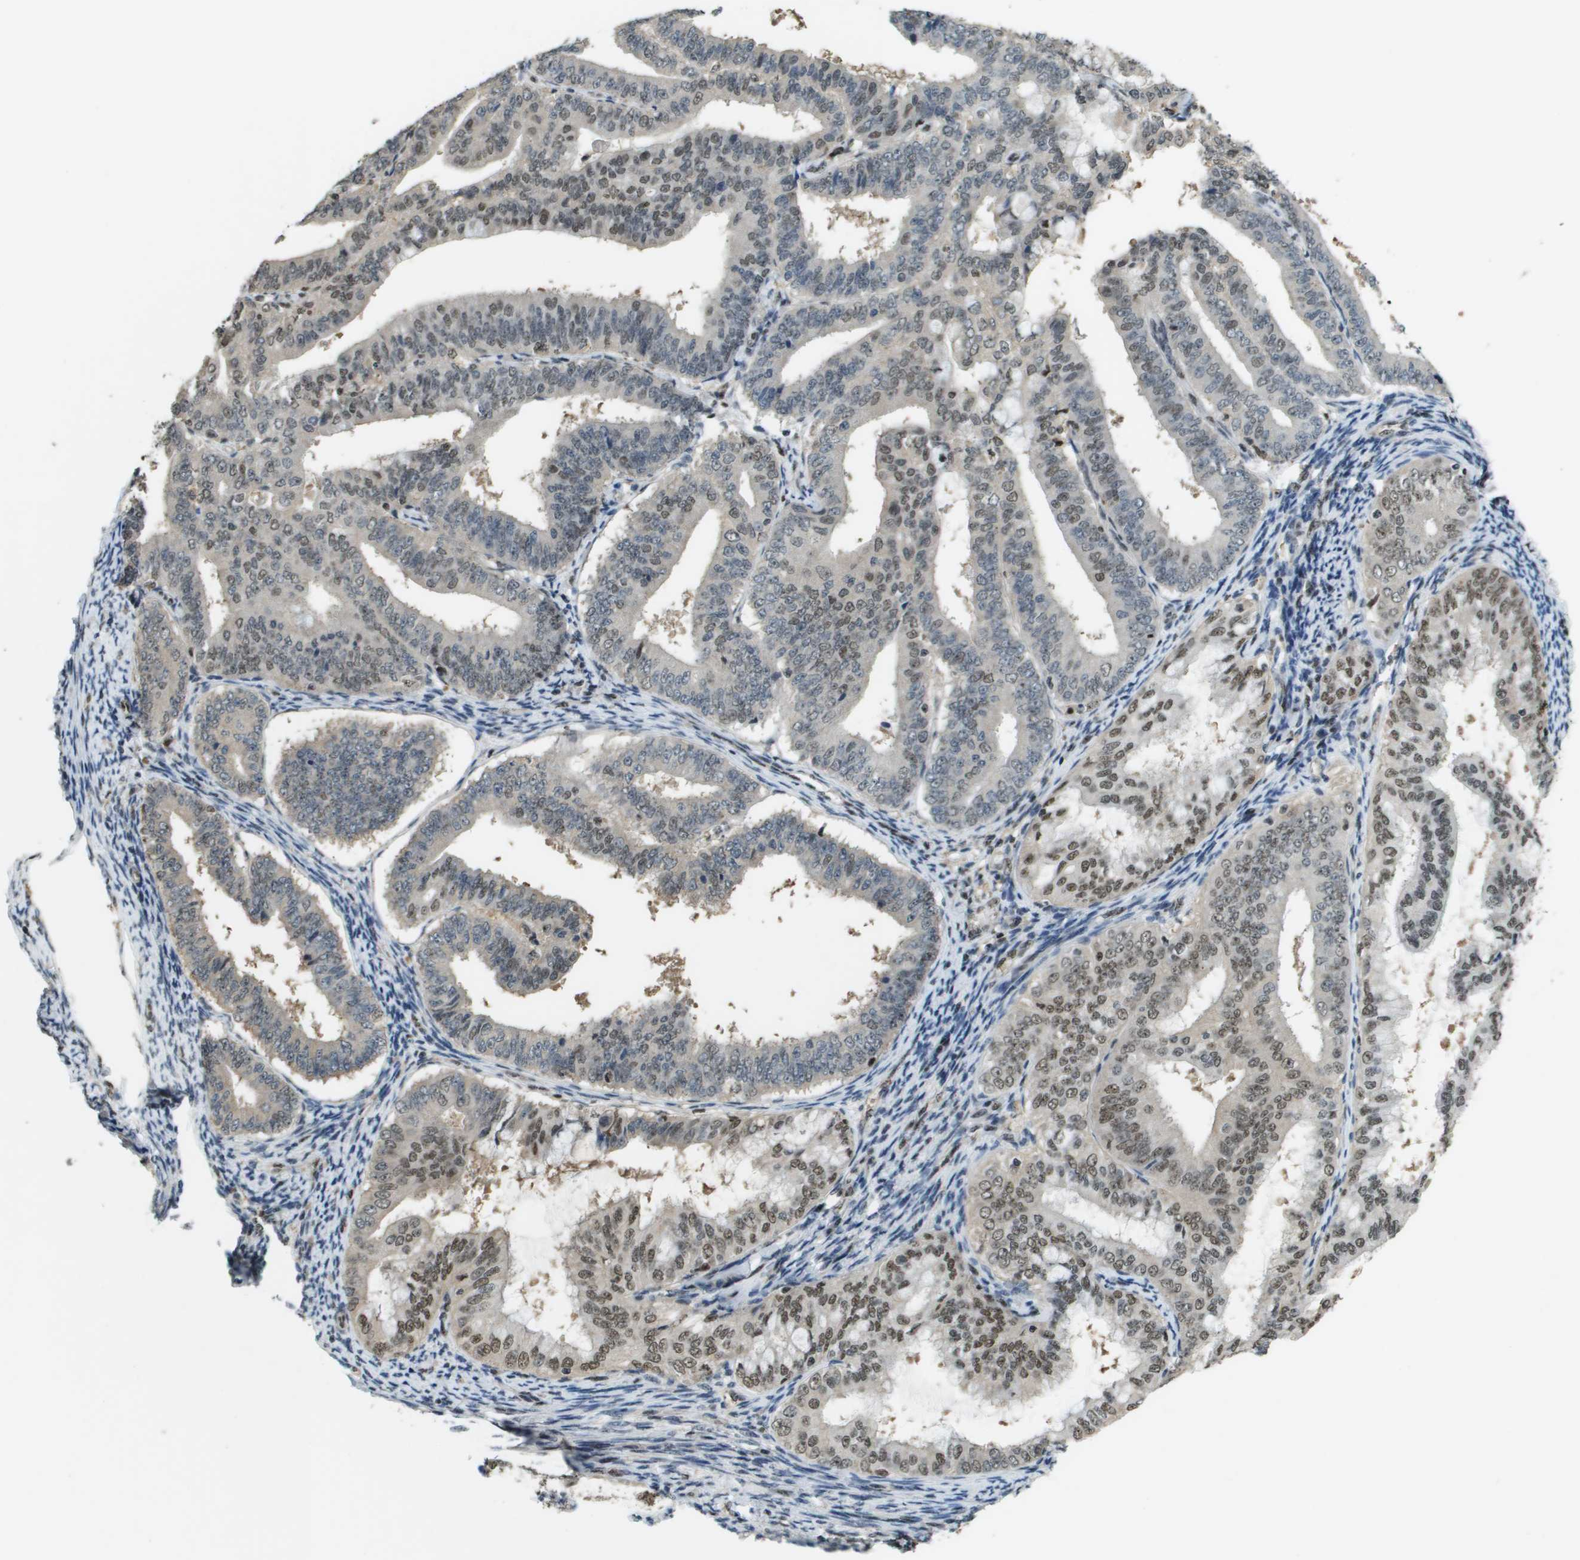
{"staining": {"intensity": "moderate", "quantity": "25%-75%", "location": "nuclear"}, "tissue": "endometrial cancer", "cell_type": "Tumor cells", "image_type": "cancer", "snomed": [{"axis": "morphology", "description": "Adenocarcinoma, NOS"}, {"axis": "topography", "description": "Endometrium"}], "caption": "The image demonstrates immunohistochemical staining of adenocarcinoma (endometrial). There is moderate nuclear expression is present in approximately 25%-75% of tumor cells.", "gene": "SP100", "patient": {"sex": "female", "age": 63}}